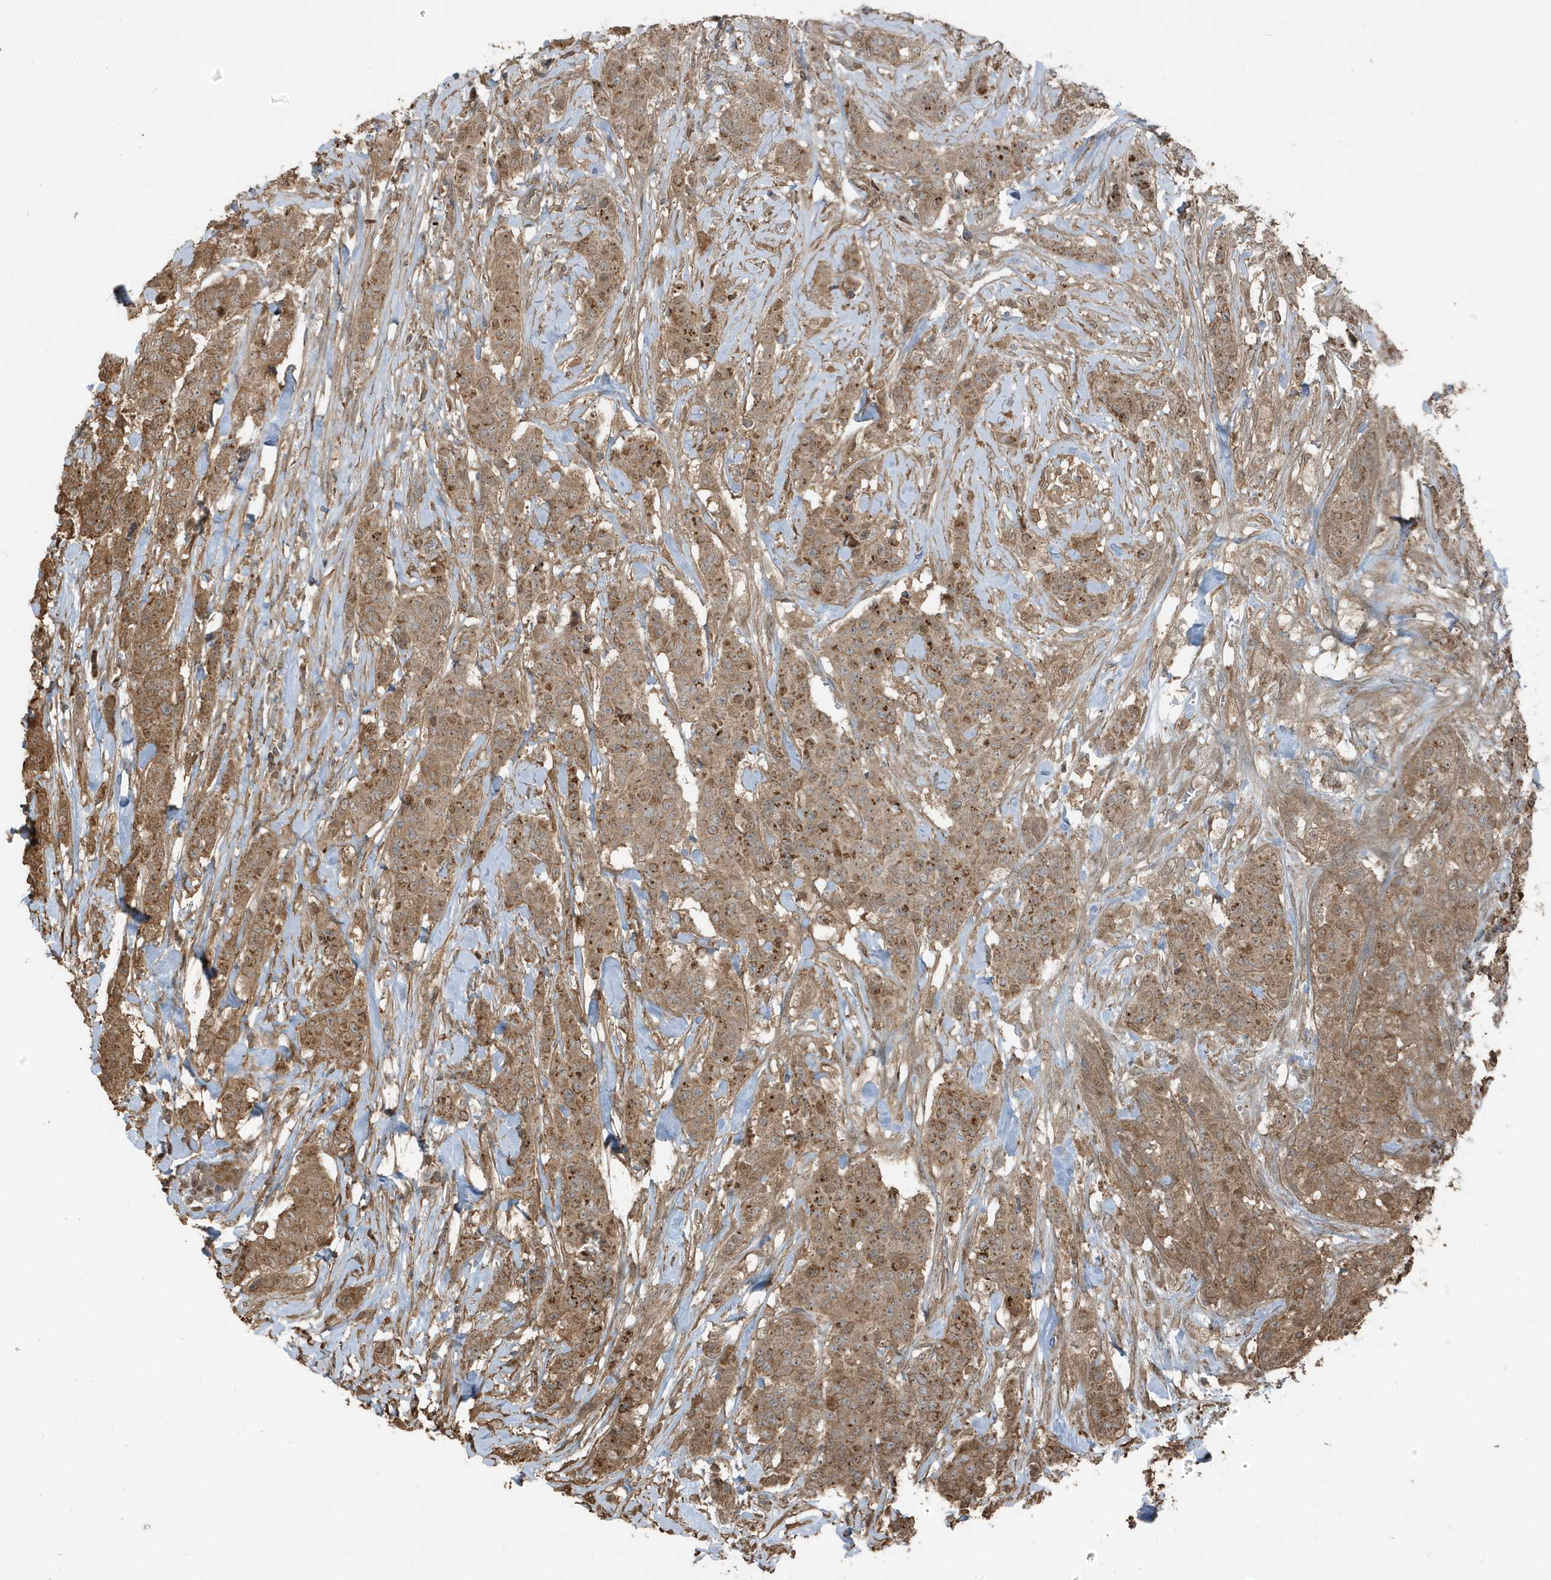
{"staining": {"intensity": "moderate", "quantity": ">75%", "location": "cytoplasmic/membranous"}, "tissue": "breast cancer", "cell_type": "Tumor cells", "image_type": "cancer", "snomed": [{"axis": "morphology", "description": "Duct carcinoma"}, {"axis": "topography", "description": "Breast"}], "caption": "Immunohistochemical staining of human breast cancer demonstrates moderate cytoplasmic/membranous protein expression in about >75% of tumor cells.", "gene": "AZI2", "patient": {"sex": "female", "age": 40}}